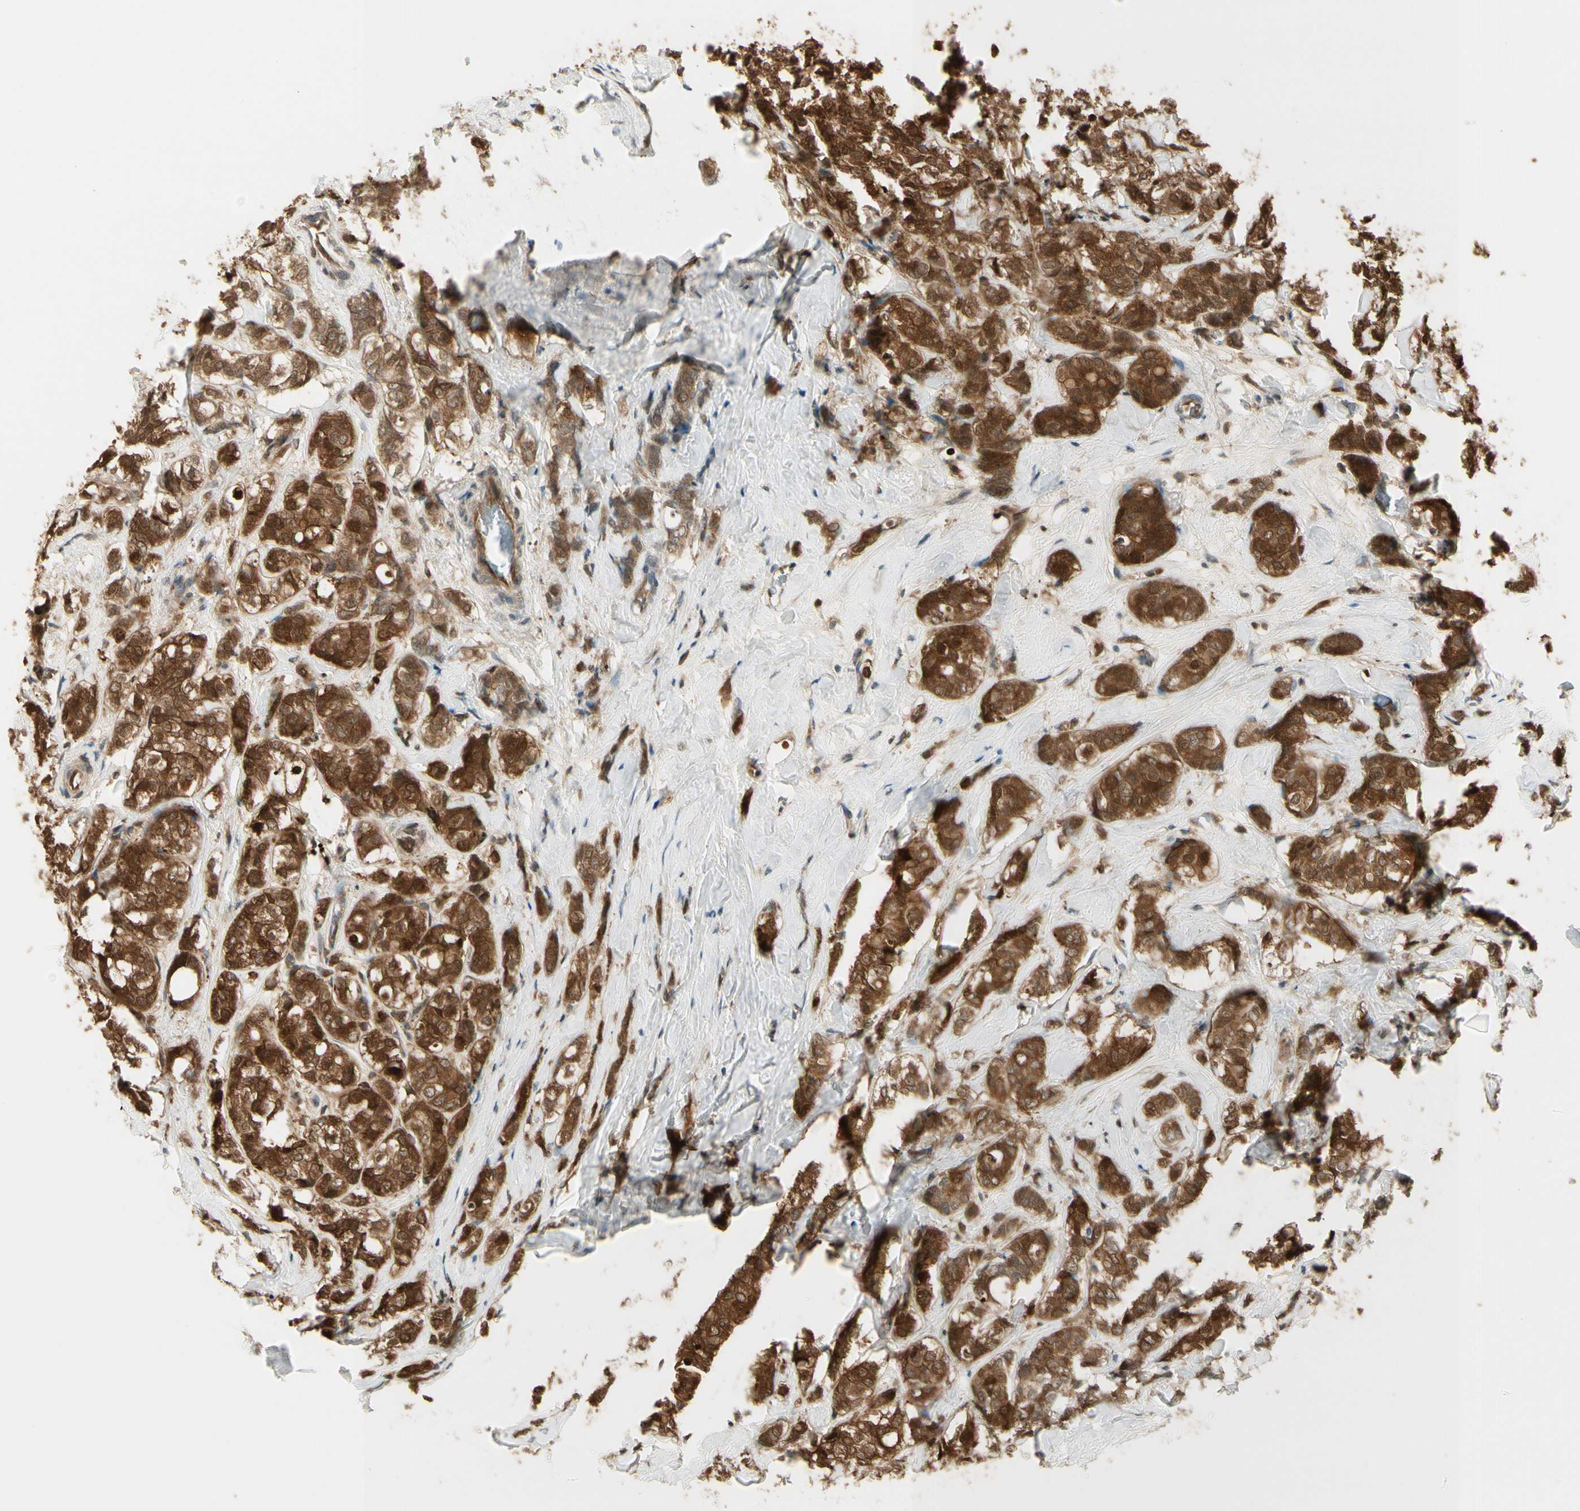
{"staining": {"intensity": "strong", "quantity": ">75%", "location": "cytoplasmic/membranous,nuclear"}, "tissue": "breast cancer", "cell_type": "Tumor cells", "image_type": "cancer", "snomed": [{"axis": "morphology", "description": "Lobular carcinoma"}, {"axis": "topography", "description": "Breast"}], "caption": "Immunohistochemical staining of breast lobular carcinoma shows strong cytoplasmic/membranous and nuclear protein positivity in about >75% of tumor cells.", "gene": "SERPINB6", "patient": {"sex": "female", "age": 60}}